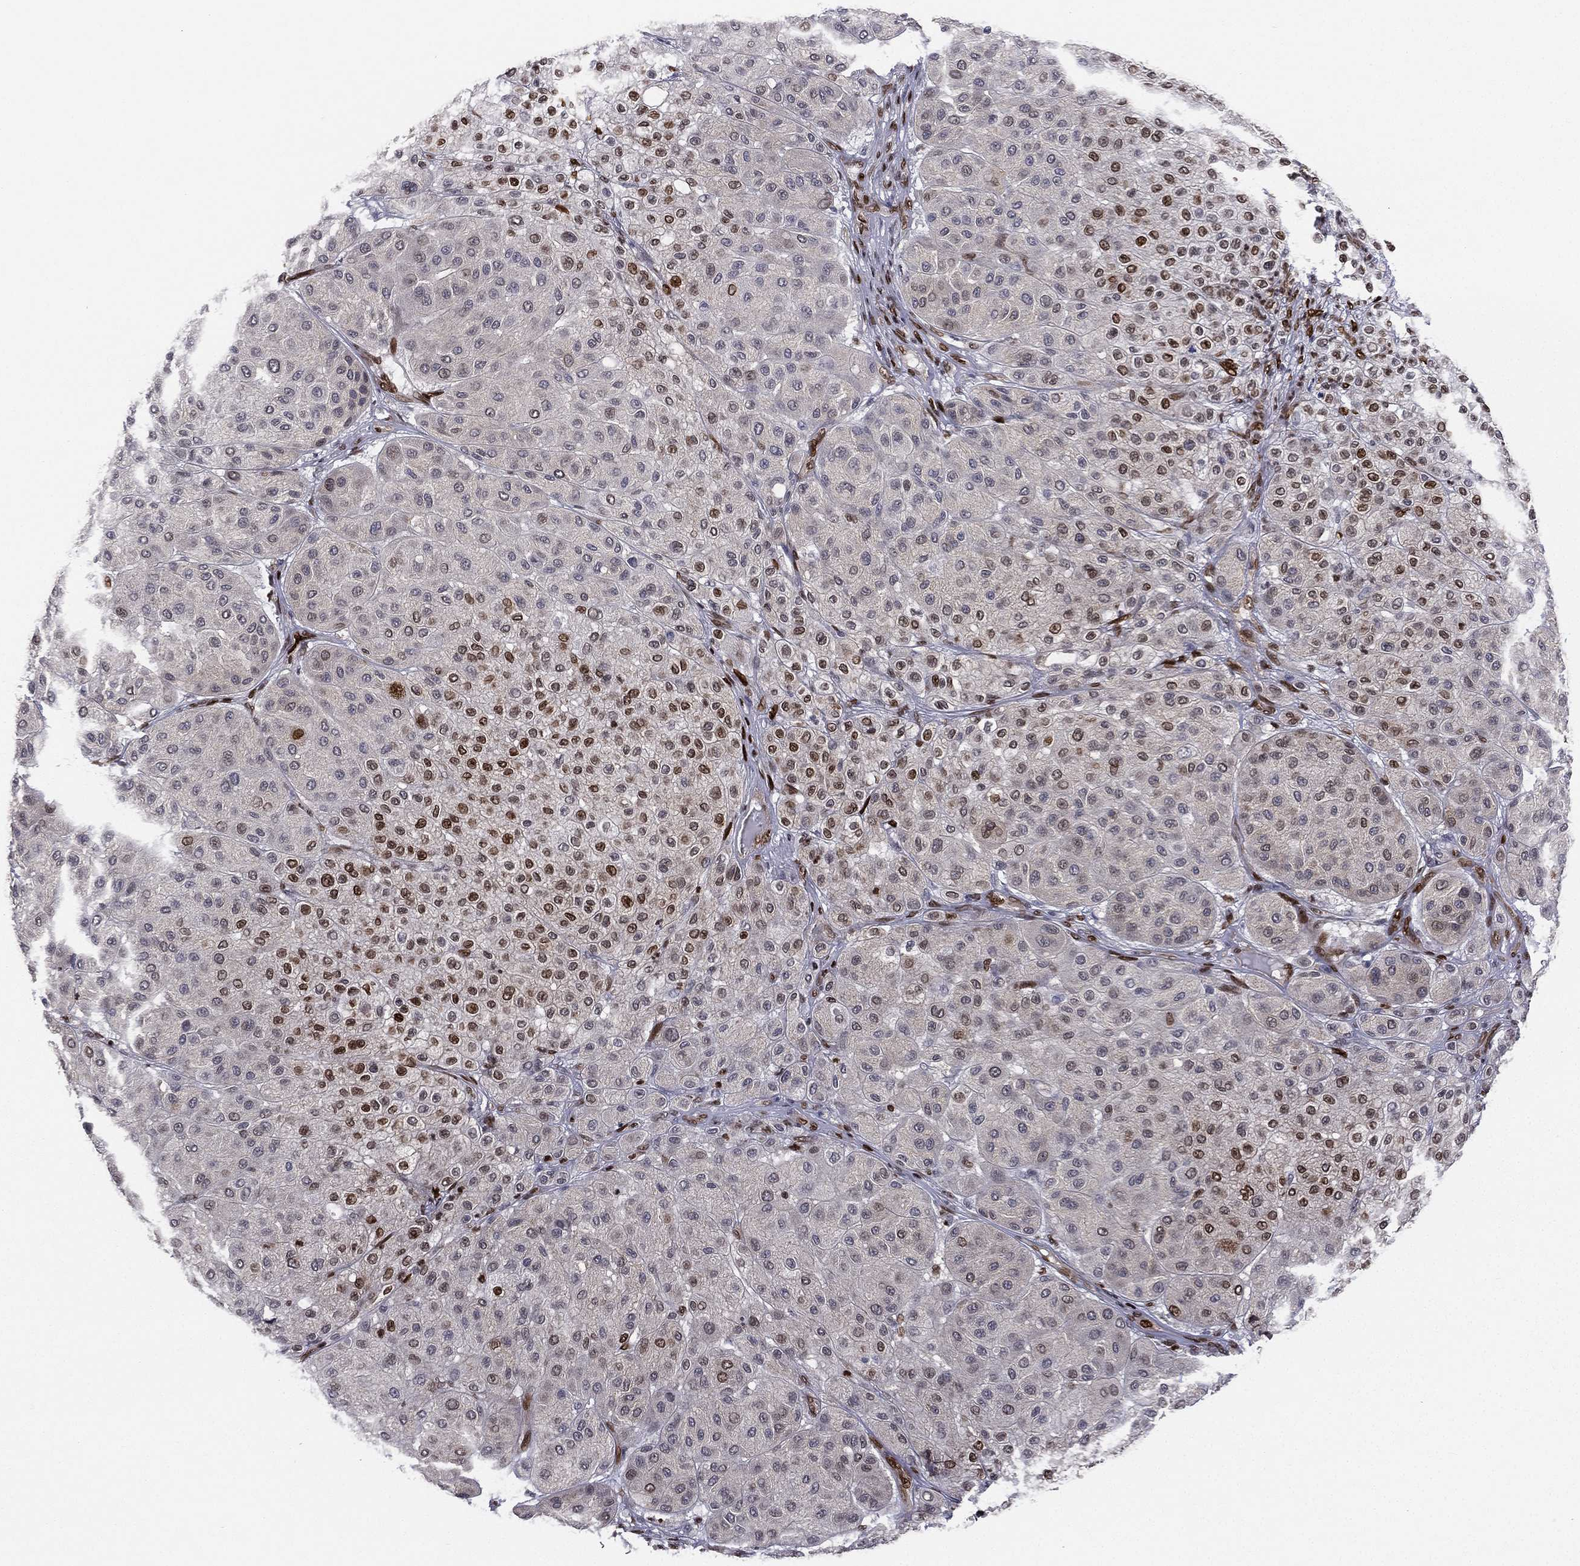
{"staining": {"intensity": "strong", "quantity": "25%-75%", "location": "cytoplasmic/membranous,nuclear"}, "tissue": "melanoma", "cell_type": "Tumor cells", "image_type": "cancer", "snomed": [{"axis": "morphology", "description": "Malignant melanoma, Metastatic site"}, {"axis": "topography", "description": "Smooth muscle"}], "caption": "Immunohistochemistry (IHC) of human malignant melanoma (metastatic site) reveals high levels of strong cytoplasmic/membranous and nuclear staining in approximately 25%-75% of tumor cells.", "gene": "LMNB1", "patient": {"sex": "male", "age": 41}}